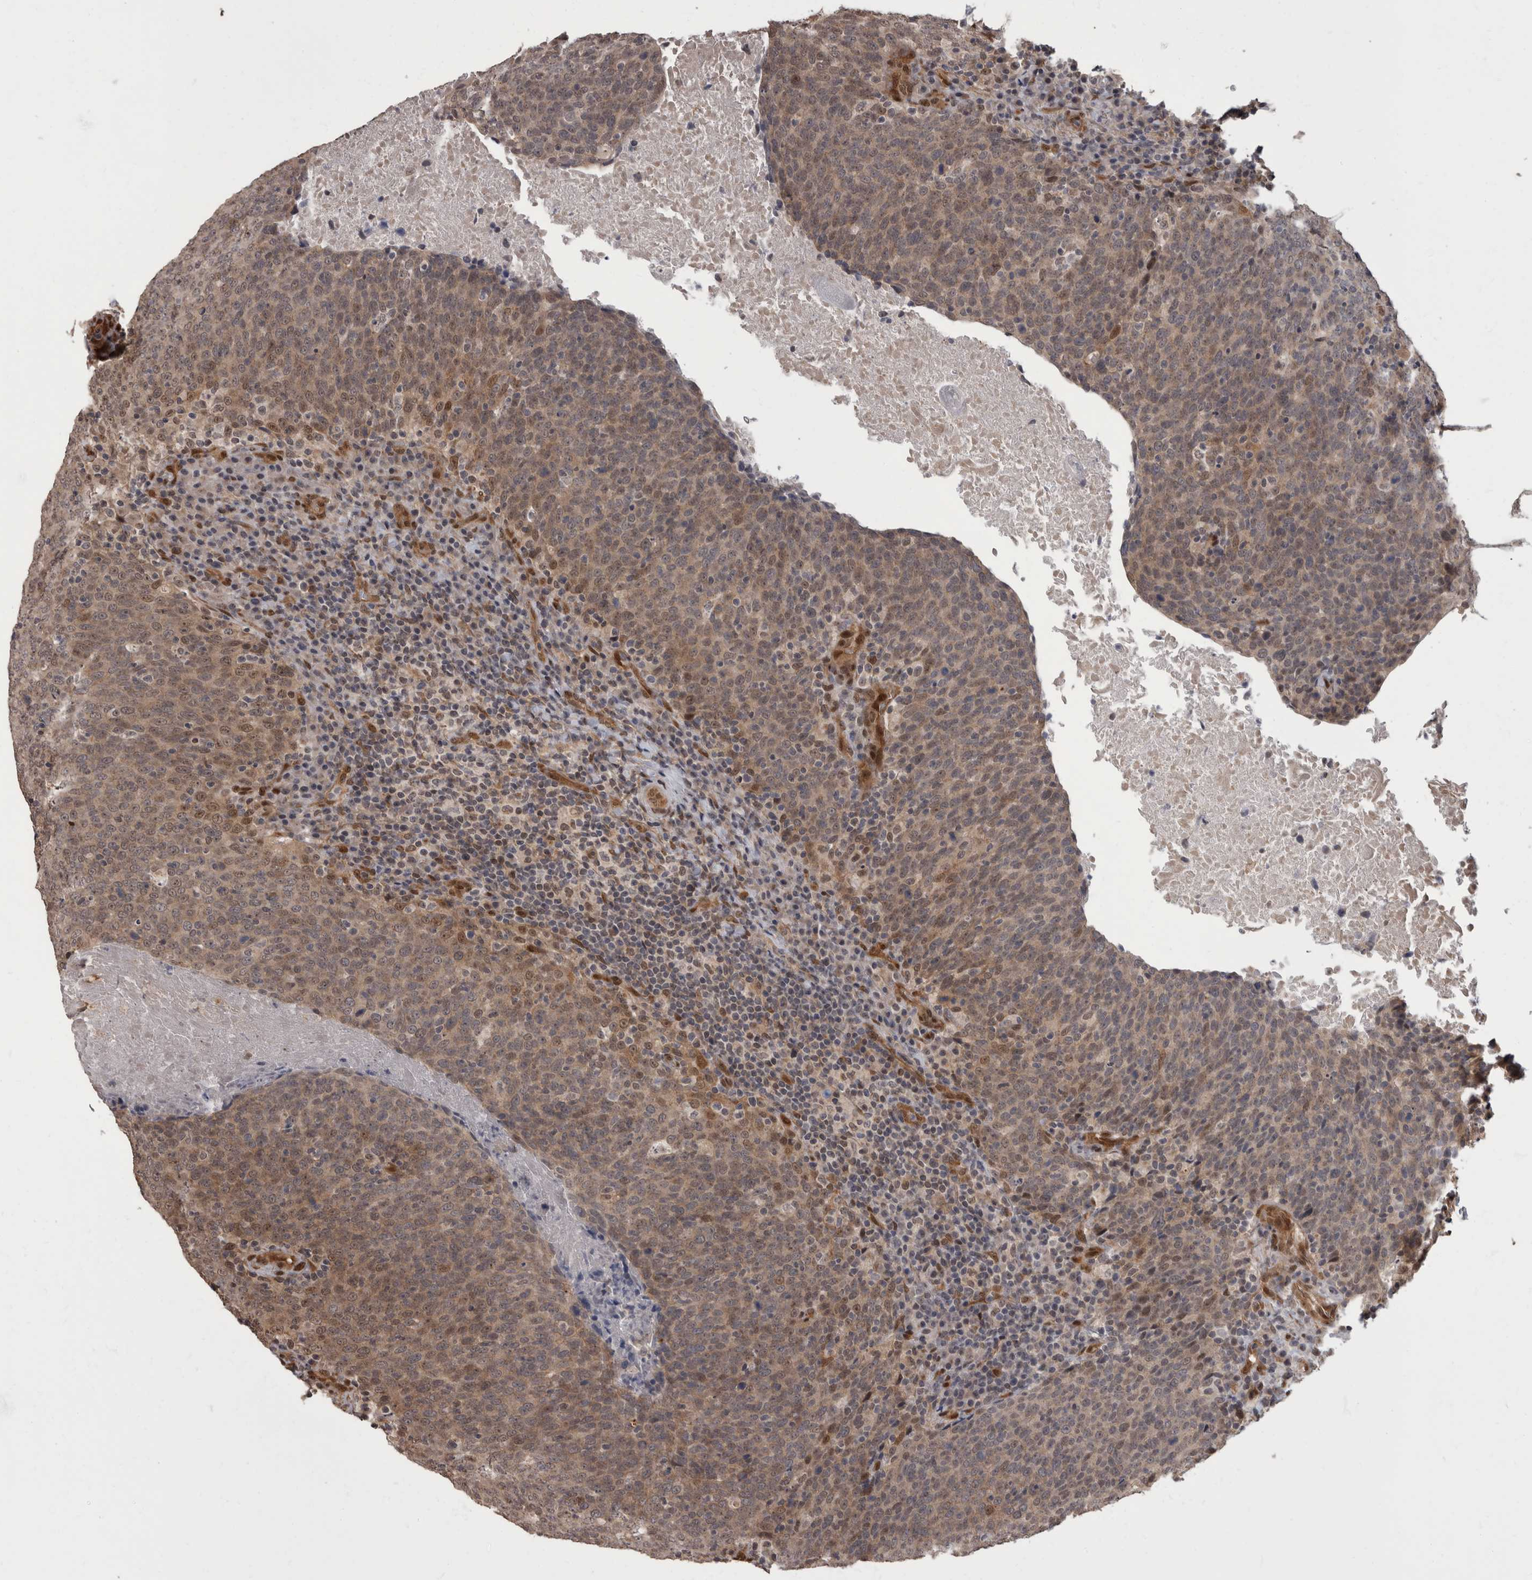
{"staining": {"intensity": "moderate", "quantity": "25%-75%", "location": "cytoplasmic/membranous,nuclear"}, "tissue": "head and neck cancer", "cell_type": "Tumor cells", "image_type": "cancer", "snomed": [{"axis": "morphology", "description": "Squamous cell carcinoma, NOS"}, {"axis": "morphology", "description": "Squamous cell carcinoma, metastatic, NOS"}, {"axis": "topography", "description": "Lymph node"}, {"axis": "topography", "description": "Head-Neck"}], "caption": "An immunohistochemistry micrograph of neoplastic tissue is shown. Protein staining in brown shows moderate cytoplasmic/membranous and nuclear positivity in squamous cell carcinoma (head and neck) within tumor cells.", "gene": "AKT3", "patient": {"sex": "male", "age": 62}}